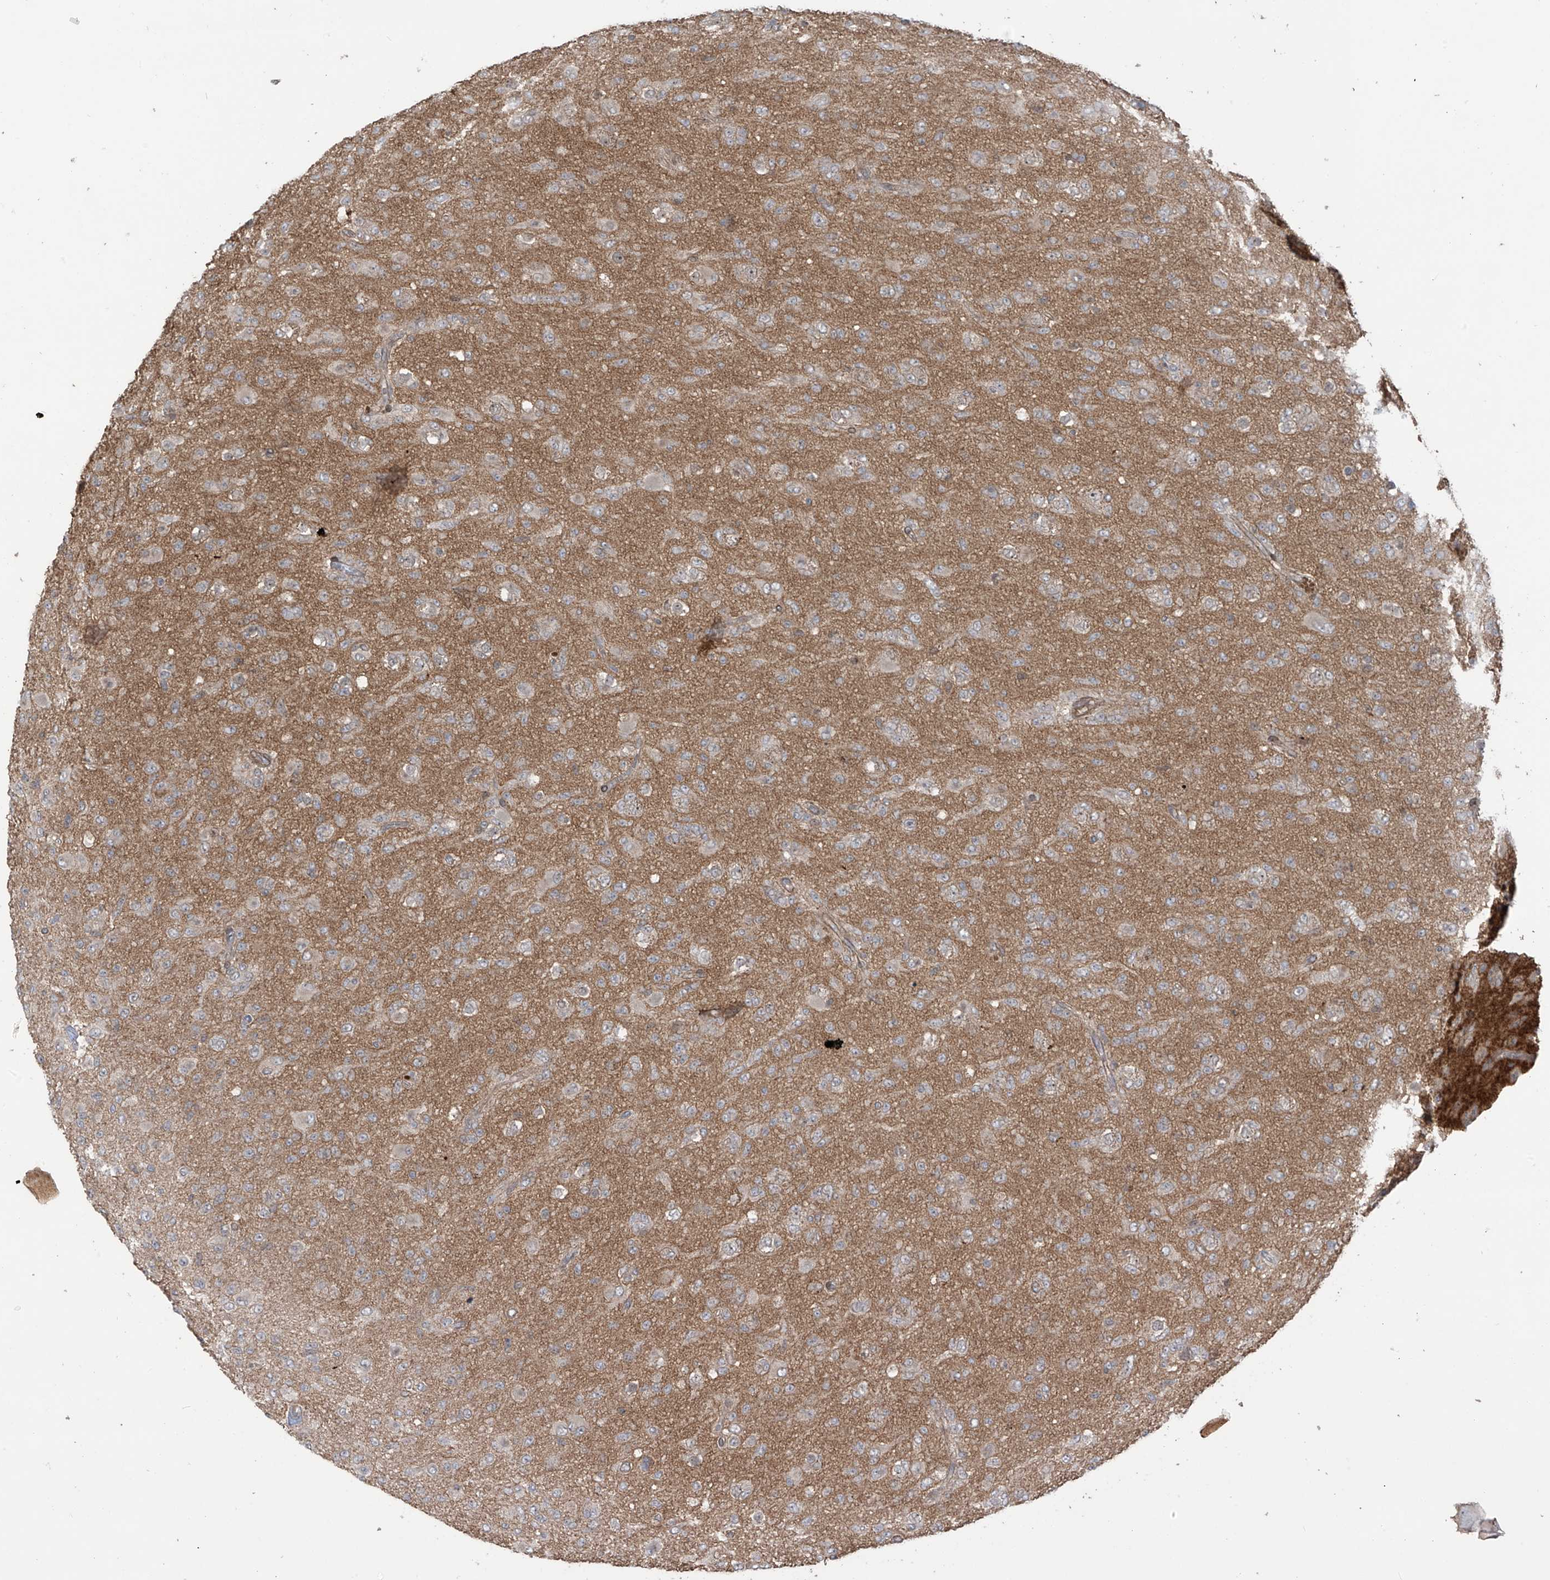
{"staining": {"intensity": "weak", "quantity": "<25%", "location": "cytoplasmic/membranous"}, "tissue": "glioma", "cell_type": "Tumor cells", "image_type": "cancer", "snomed": [{"axis": "morphology", "description": "Glioma, malignant, Low grade"}, {"axis": "topography", "description": "Brain"}], "caption": "Malignant glioma (low-grade) was stained to show a protein in brown. There is no significant expression in tumor cells. Nuclei are stained in blue.", "gene": "LRRC74A", "patient": {"sex": "male", "age": 65}}